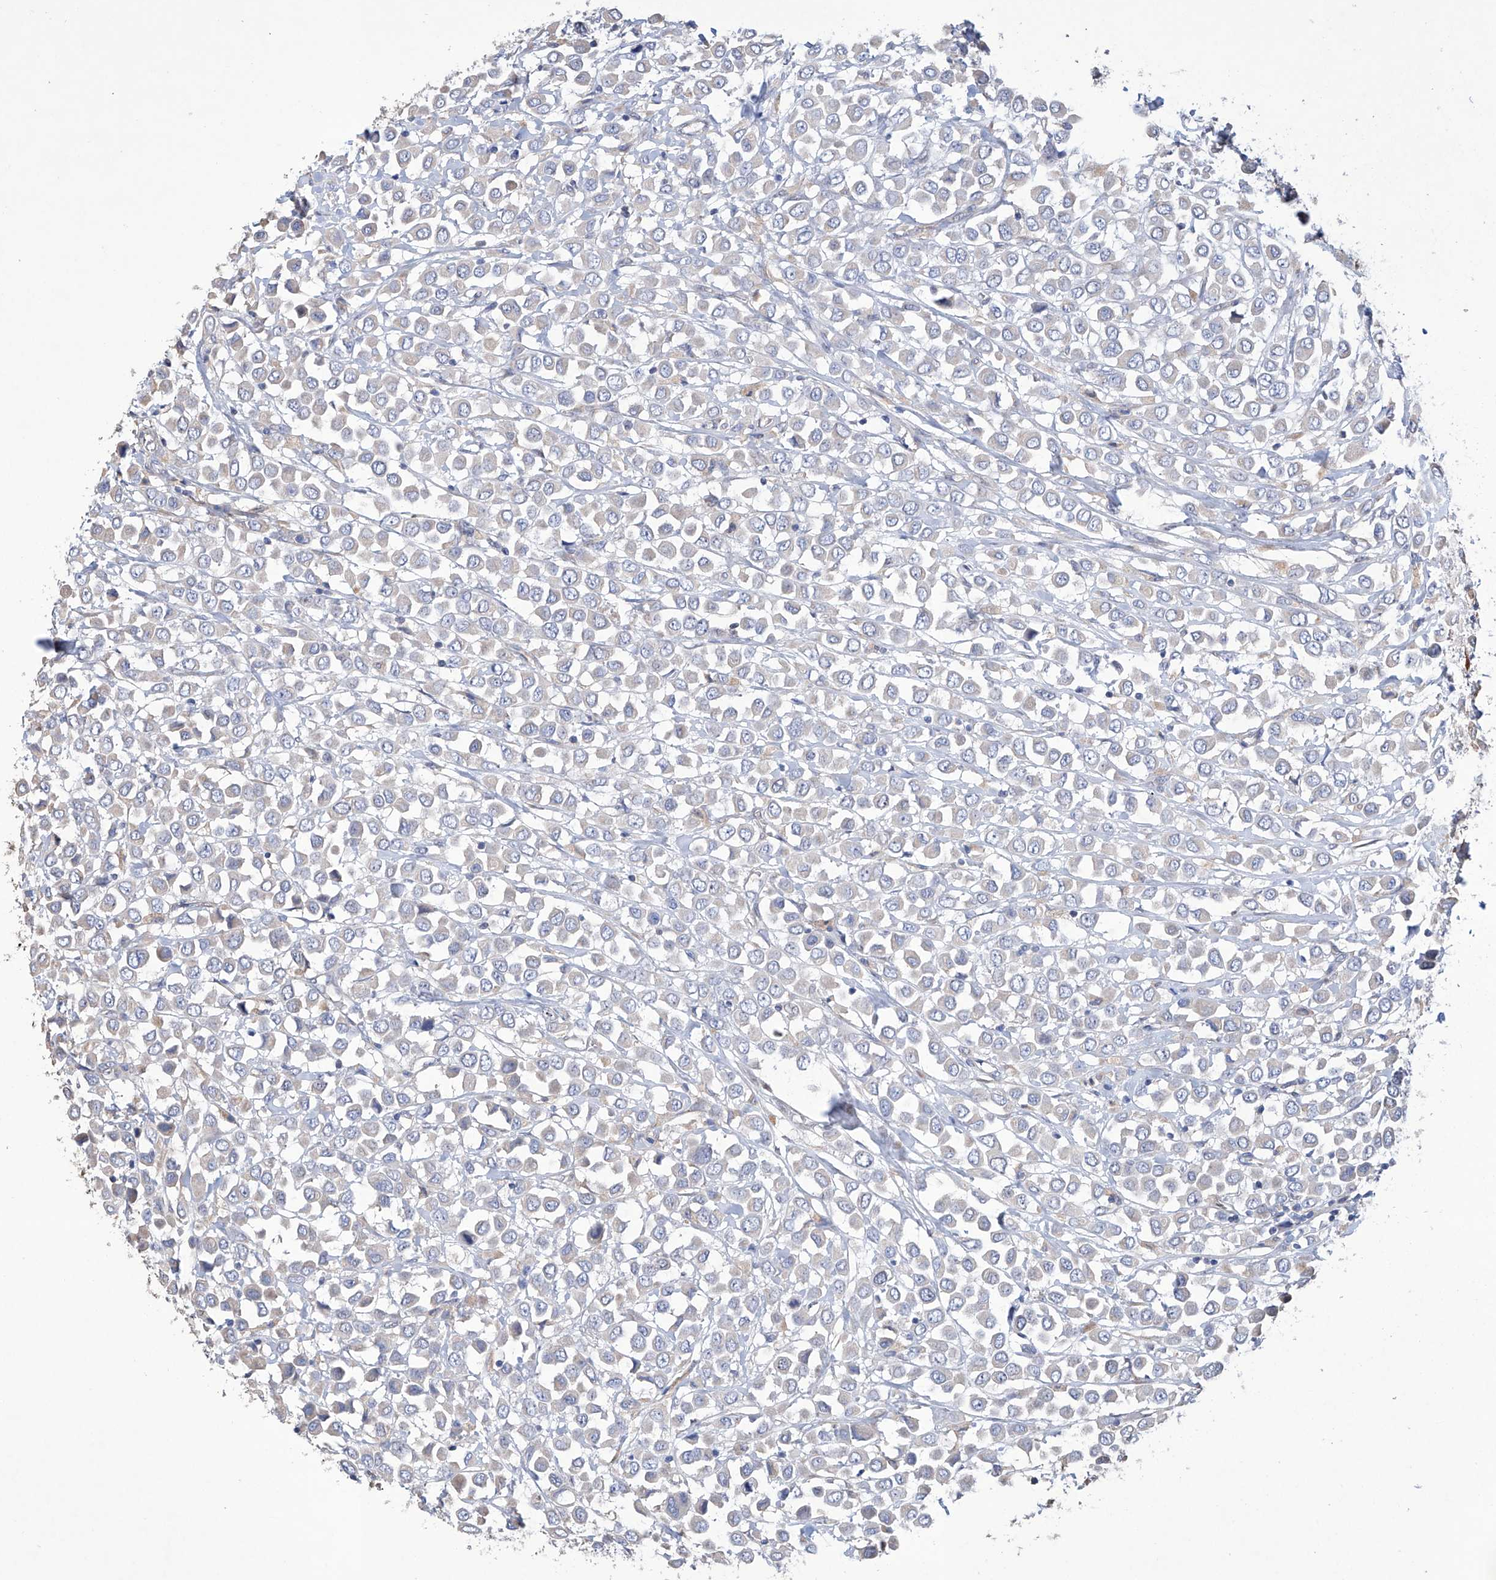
{"staining": {"intensity": "negative", "quantity": "none", "location": "none"}, "tissue": "breast cancer", "cell_type": "Tumor cells", "image_type": "cancer", "snomed": [{"axis": "morphology", "description": "Duct carcinoma"}, {"axis": "topography", "description": "Breast"}], "caption": "This is an IHC histopathology image of breast cancer (infiltrating ductal carcinoma). There is no staining in tumor cells.", "gene": "AFG1L", "patient": {"sex": "female", "age": 61}}